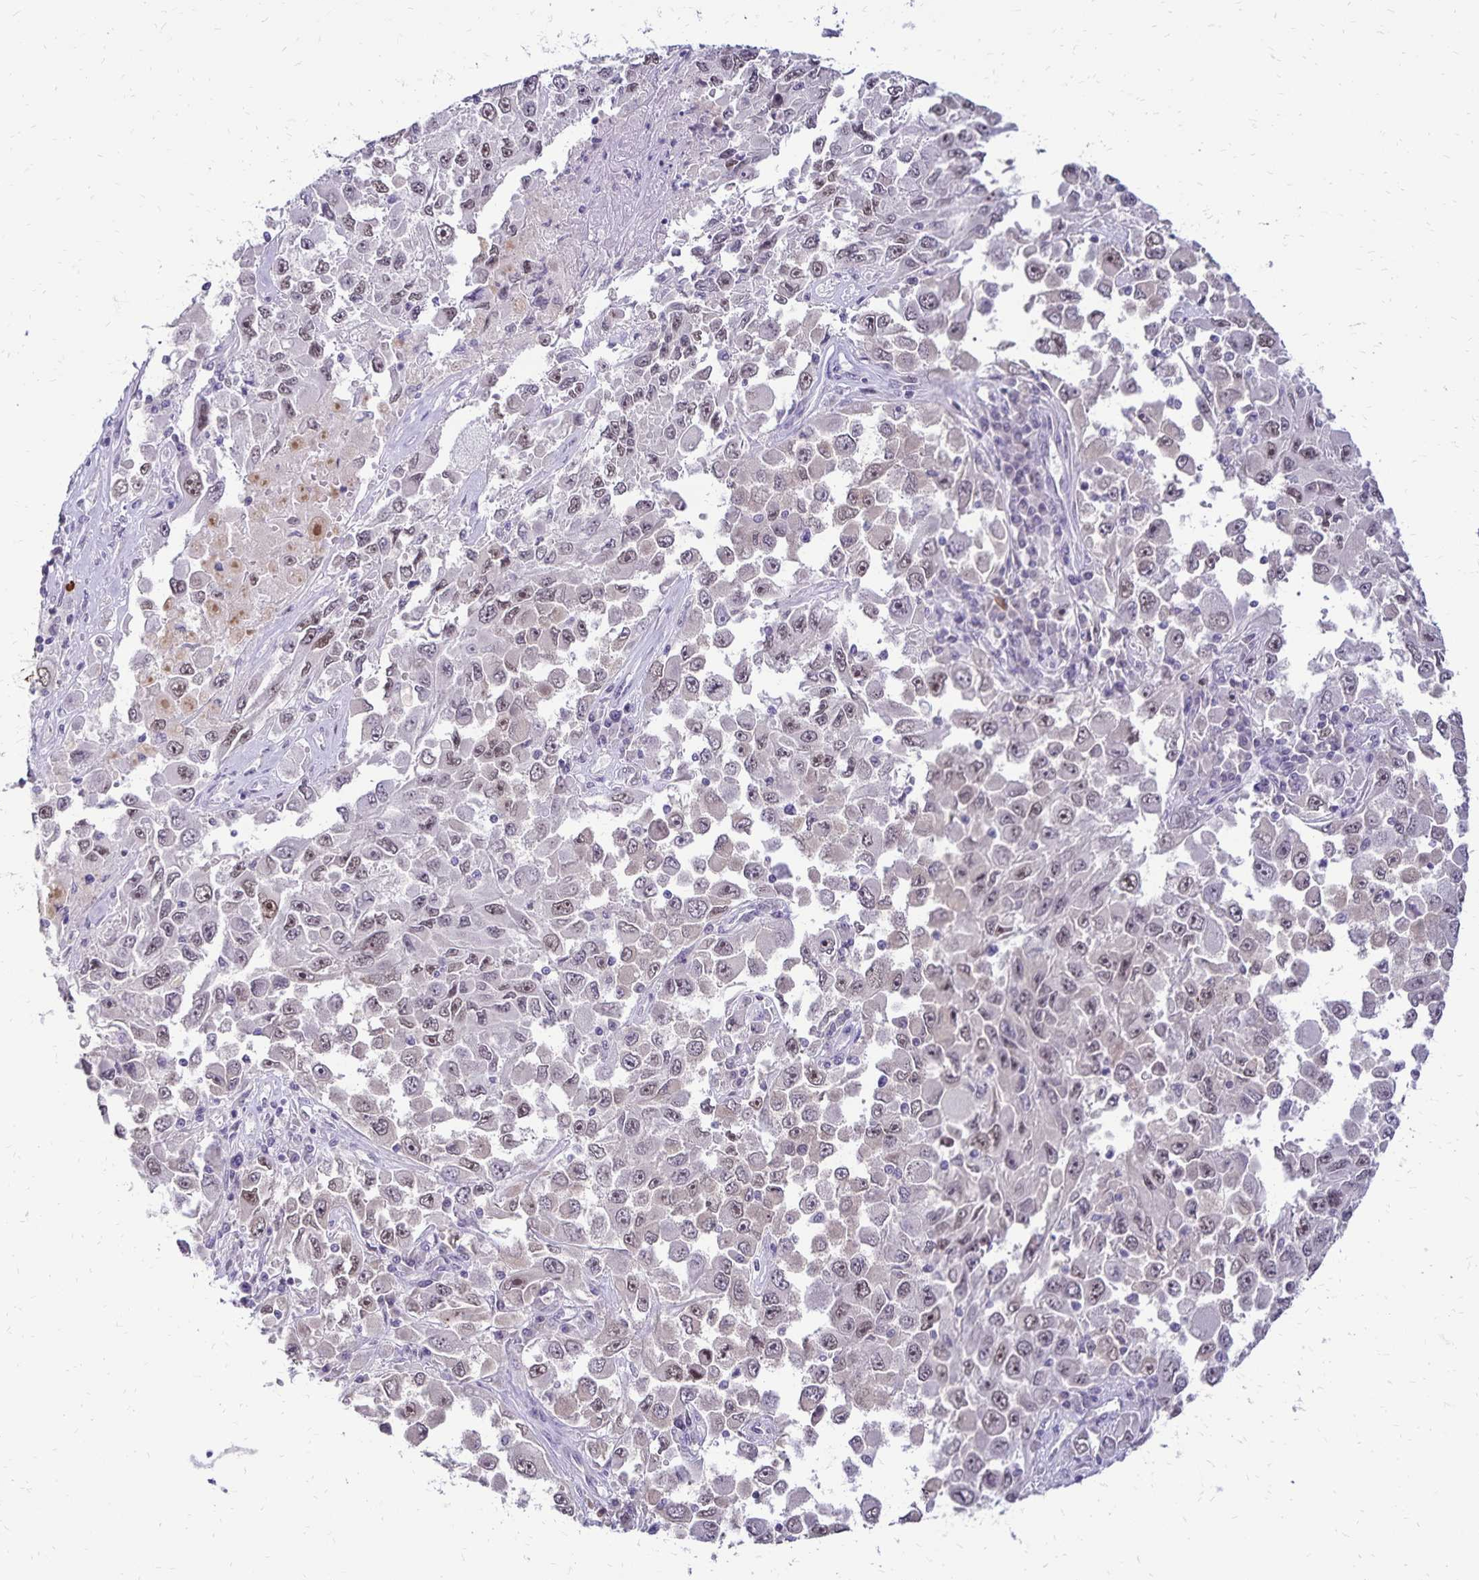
{"staining": {"intensity": "moderate", "quantity": "25%-75%", "location": "nuclear"}, "tissue": "melanoma", "cell_type": "Tumor cells", "image_type": "cancer", "snomed": [{"axis": "morphology", "description": "Malignant melanoma, Metastatic site"}, {"axis": "topography", "description": "Lymph node"}], "caption": "Human melanoma stained with a brown dye reveals moderate nuclear positive staining in about 25%-75% of tumor cells.", "gene": "POLB", "patient": {"sex": "female", "age": 67}}